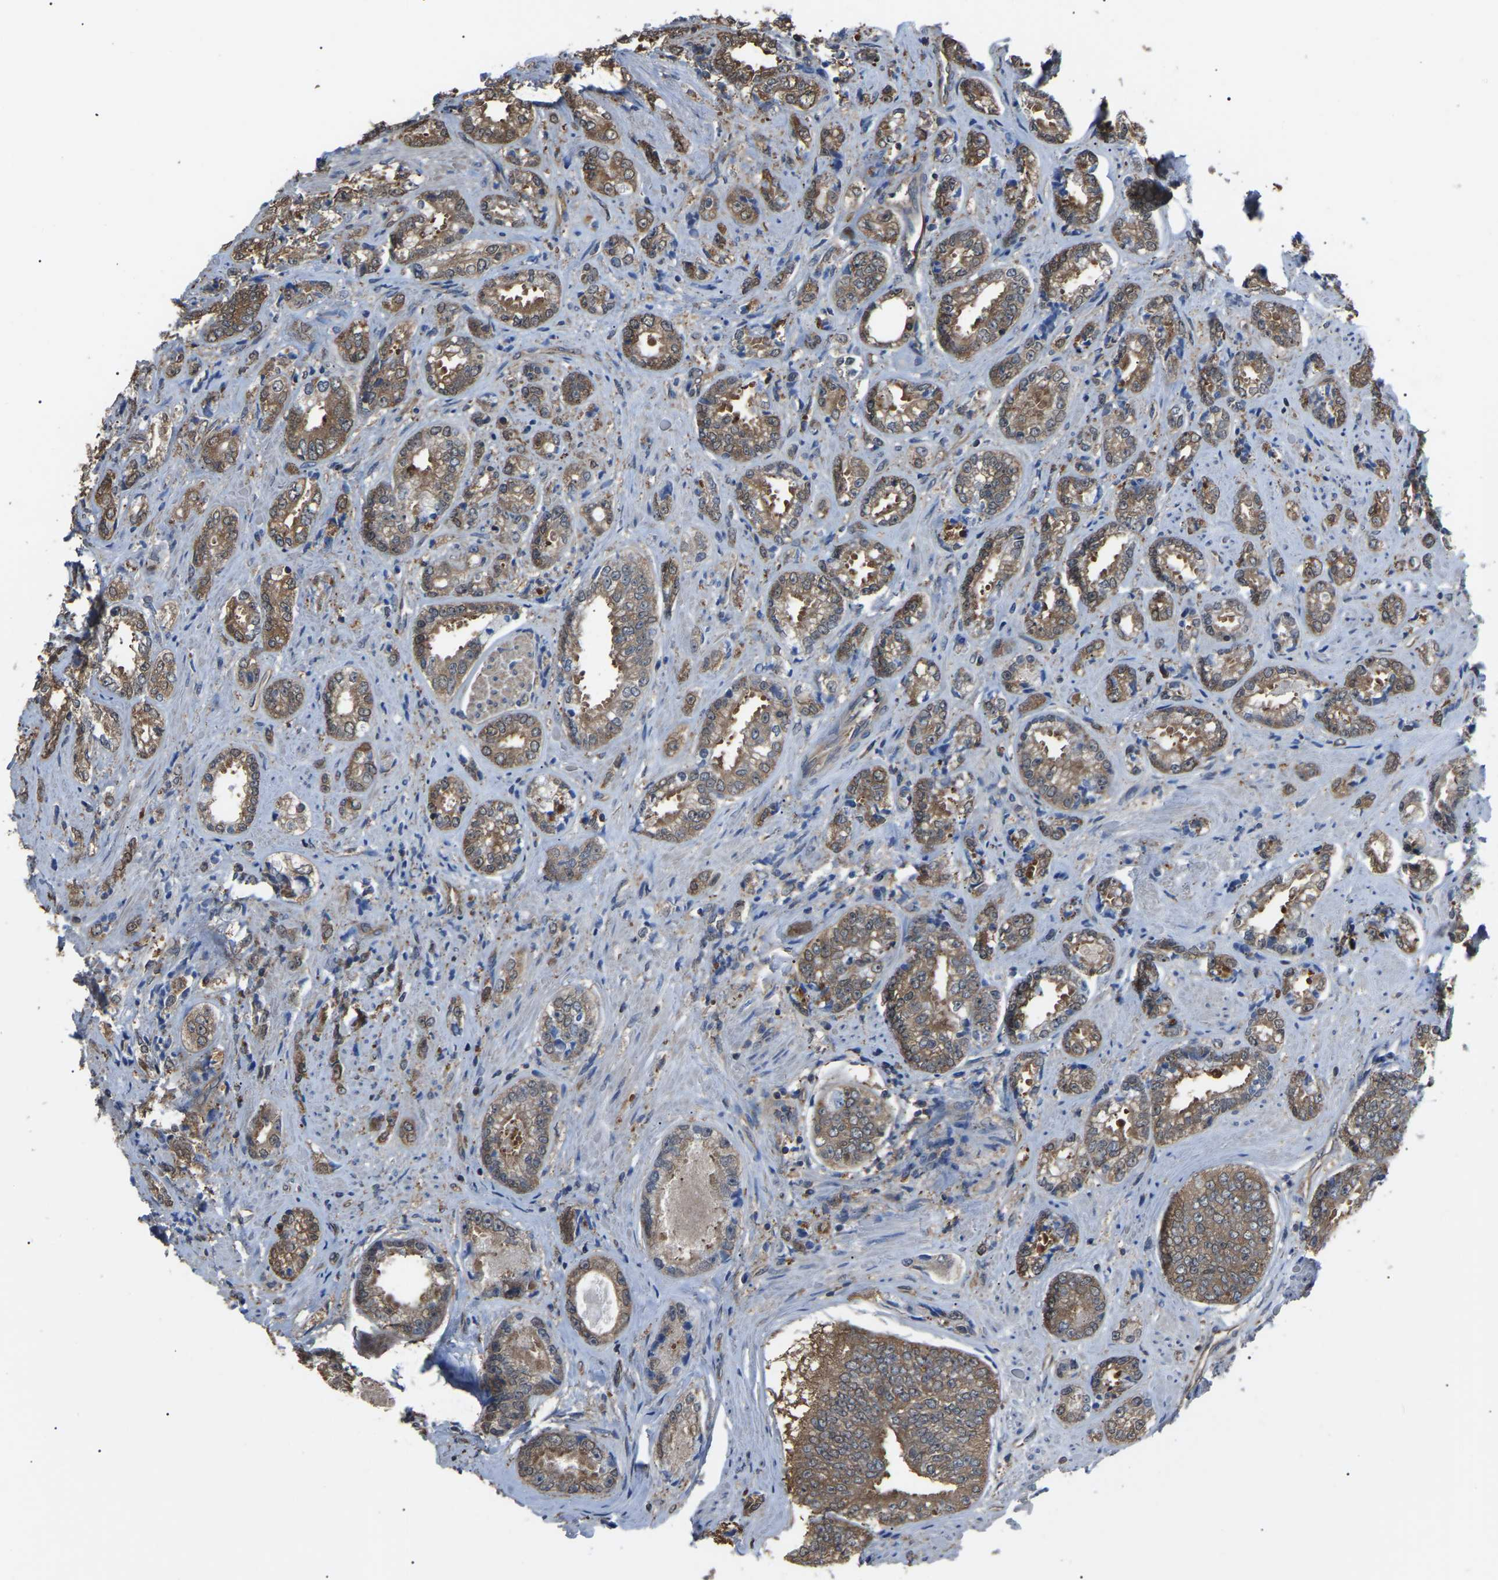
{"staining": {"intensity": "moderate", "quantity": ">75%", "location": "cytoplasmic/membranous"}, "tissue": "prostate cancer", "cell_type": "Tumor cells", "image_type": "cancer", "snomed": [{"axis": "morphology", "description": "Adenocarcinoma, High grade"}, {"axis": "topography", "description": "Prostate"}], "caption": "DAB (3,3'-diaminobenzidine) immunohistochemical staining of human prostate adenocarcinoma (high-grade) shows moderate cytoplasmic/membranous protein staining in about >75% of tumor cells.", "gene": "PDCD5", "patient": {"sex": "male", "age": 61}}